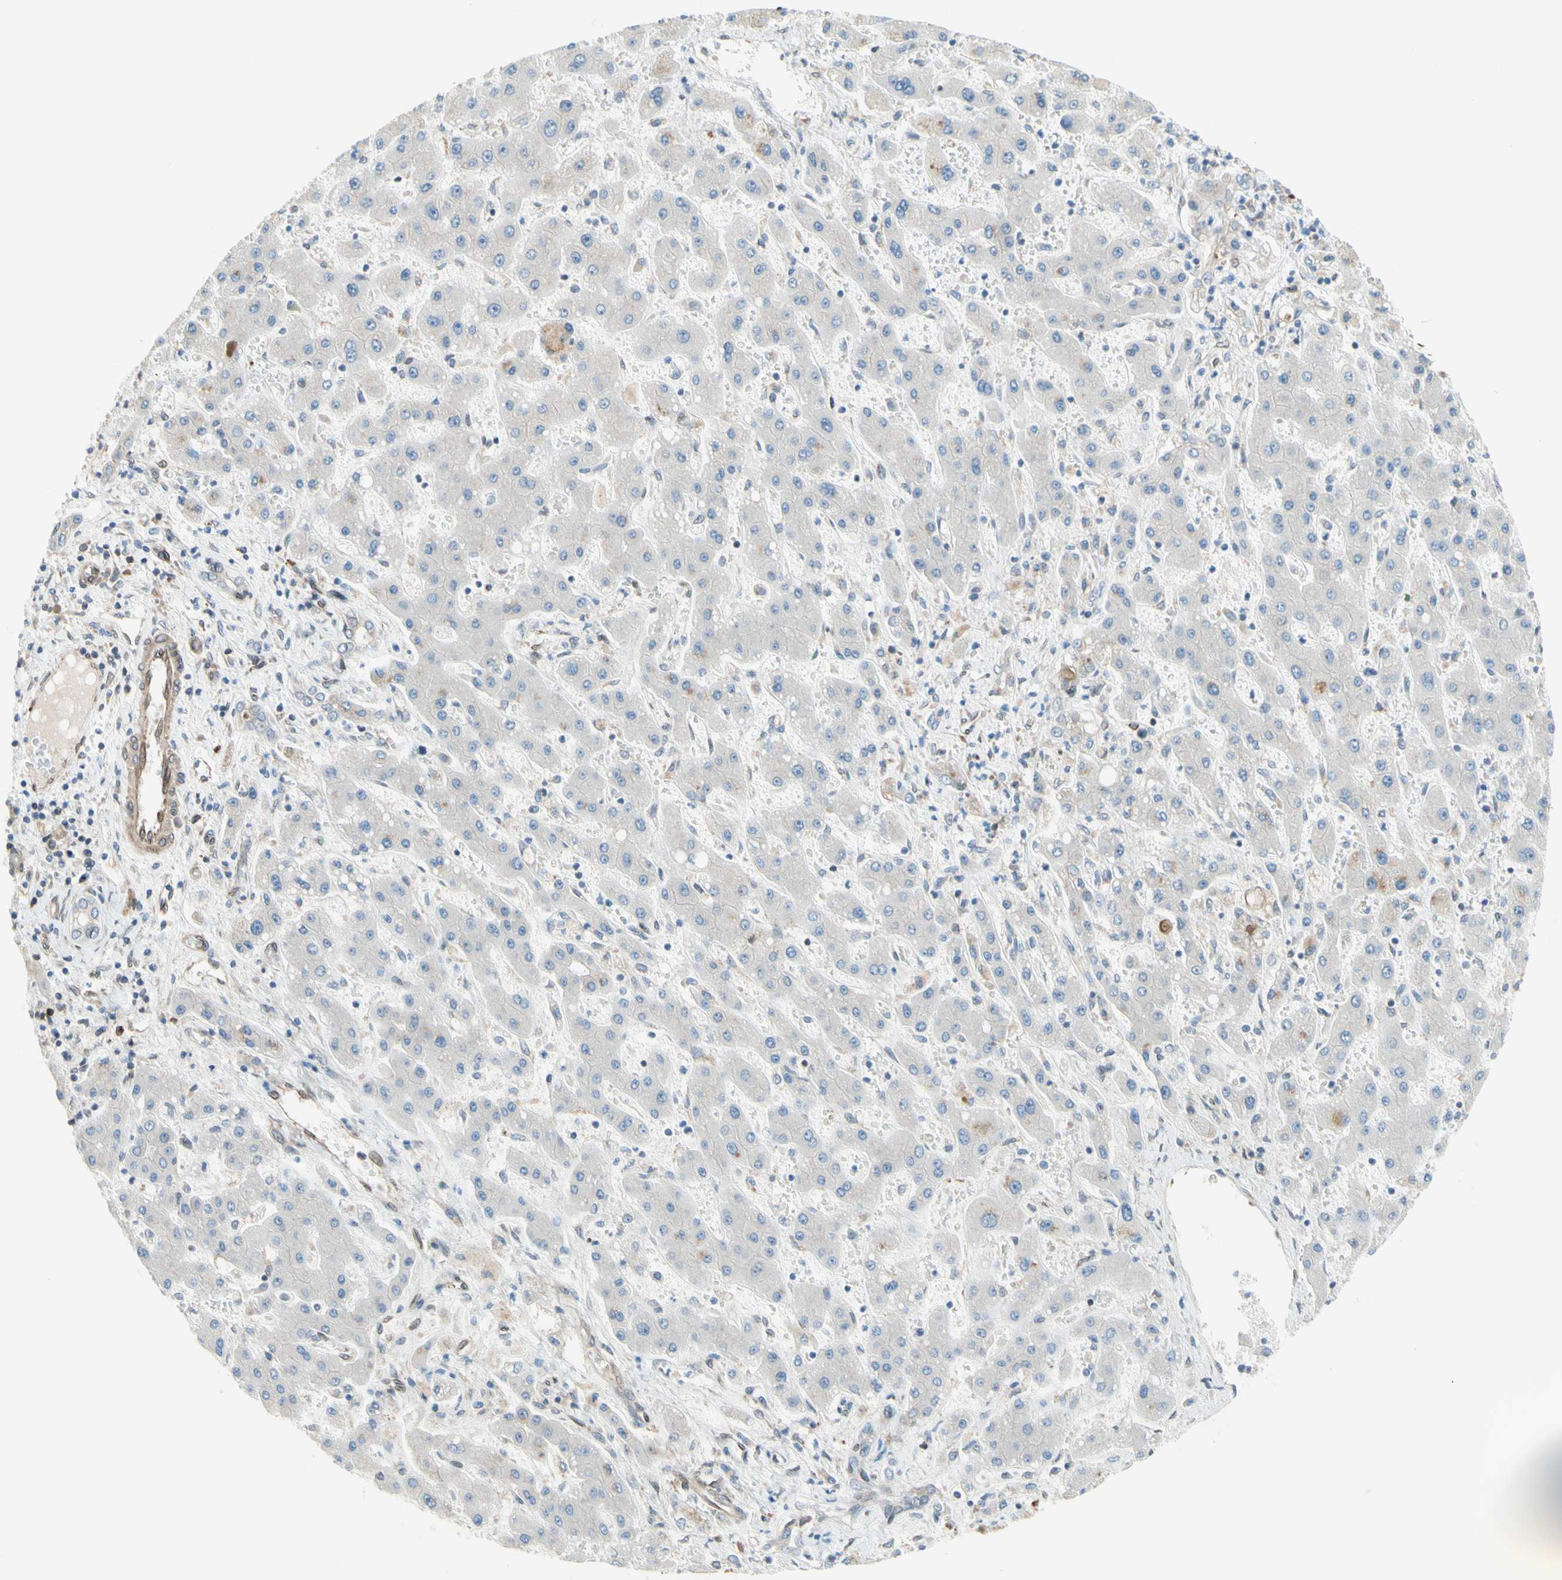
{"staining": {"intensity": "negative", "quantity": "none", "location": "none"}, "tissue": "liver cancer", "cell_type": "Tumor cells", "image_type": "cancer", "snomed": [{"axis": "morphology", "description": "Cholangiocarcinoma"}, {"axis": "topography", "description": "Liver"}], "caption": "Liver cancer (cholangiocarcinoma) was stained to show a protein in brown. There is no significant staining in tumor cells. Brightfield microscopy of immunohistochemistry stained with DAB (3,3'-diaminobenzidine) (brown) and hematoxylin (blue), captured at high magnification.", "gene": "TRAF2", "patient": {"sex": "male", "age": 50}}